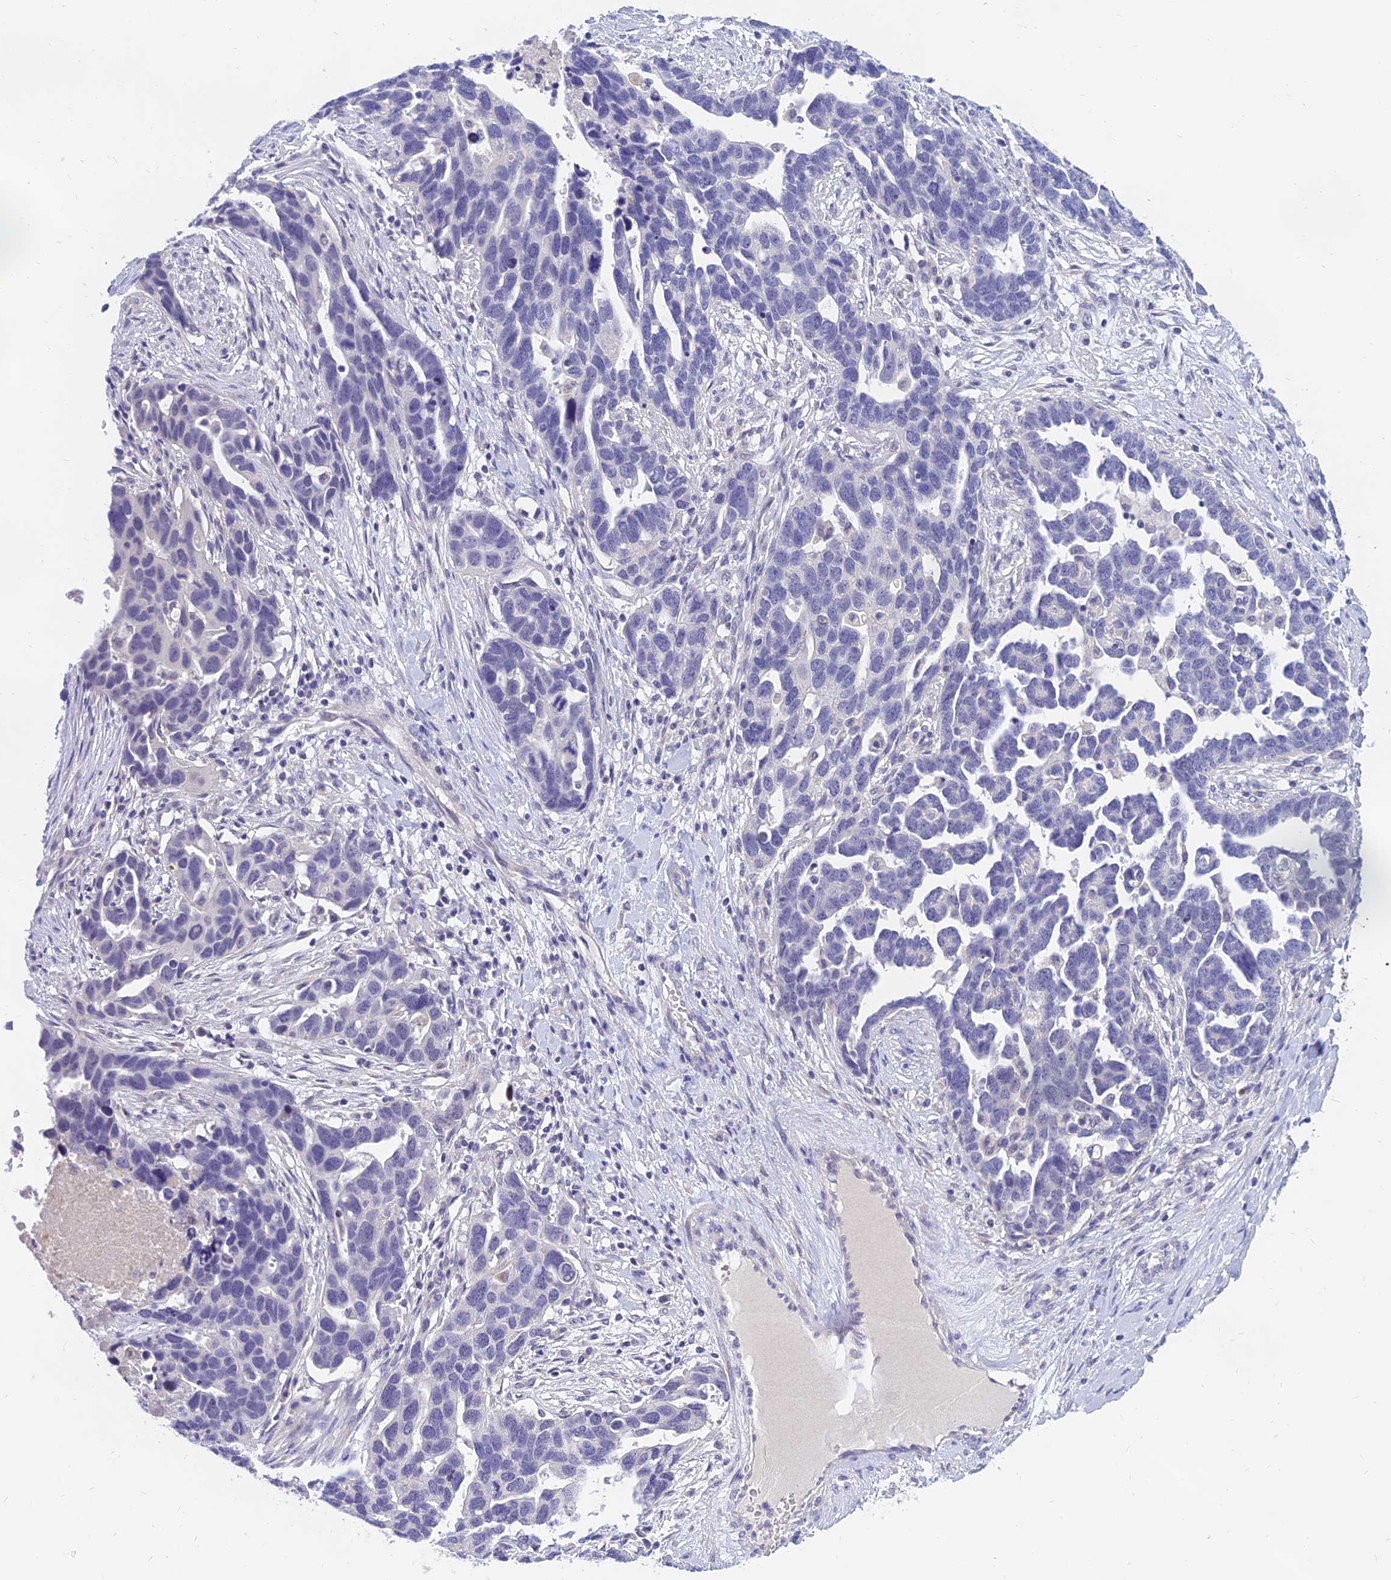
{"staining": {"intensity": "negative", "quantity": "none", "location": "none"}, "tissue": "ovarian cancer", "cell_type": "Tumor cells", "image_type": "cancer", "snomed": [{"axis": "morphology", "description": "Cystadenocarcinoma, serous, NOS"}, {"axis": "topography", "description": "Ovary"}], "caption": "Tumor cells are negative for brown protein staining in ovarian serous cystadenocarcinoma.", "gene": "TMEM161B", "patient": {"sex": "female", "age": 54}}